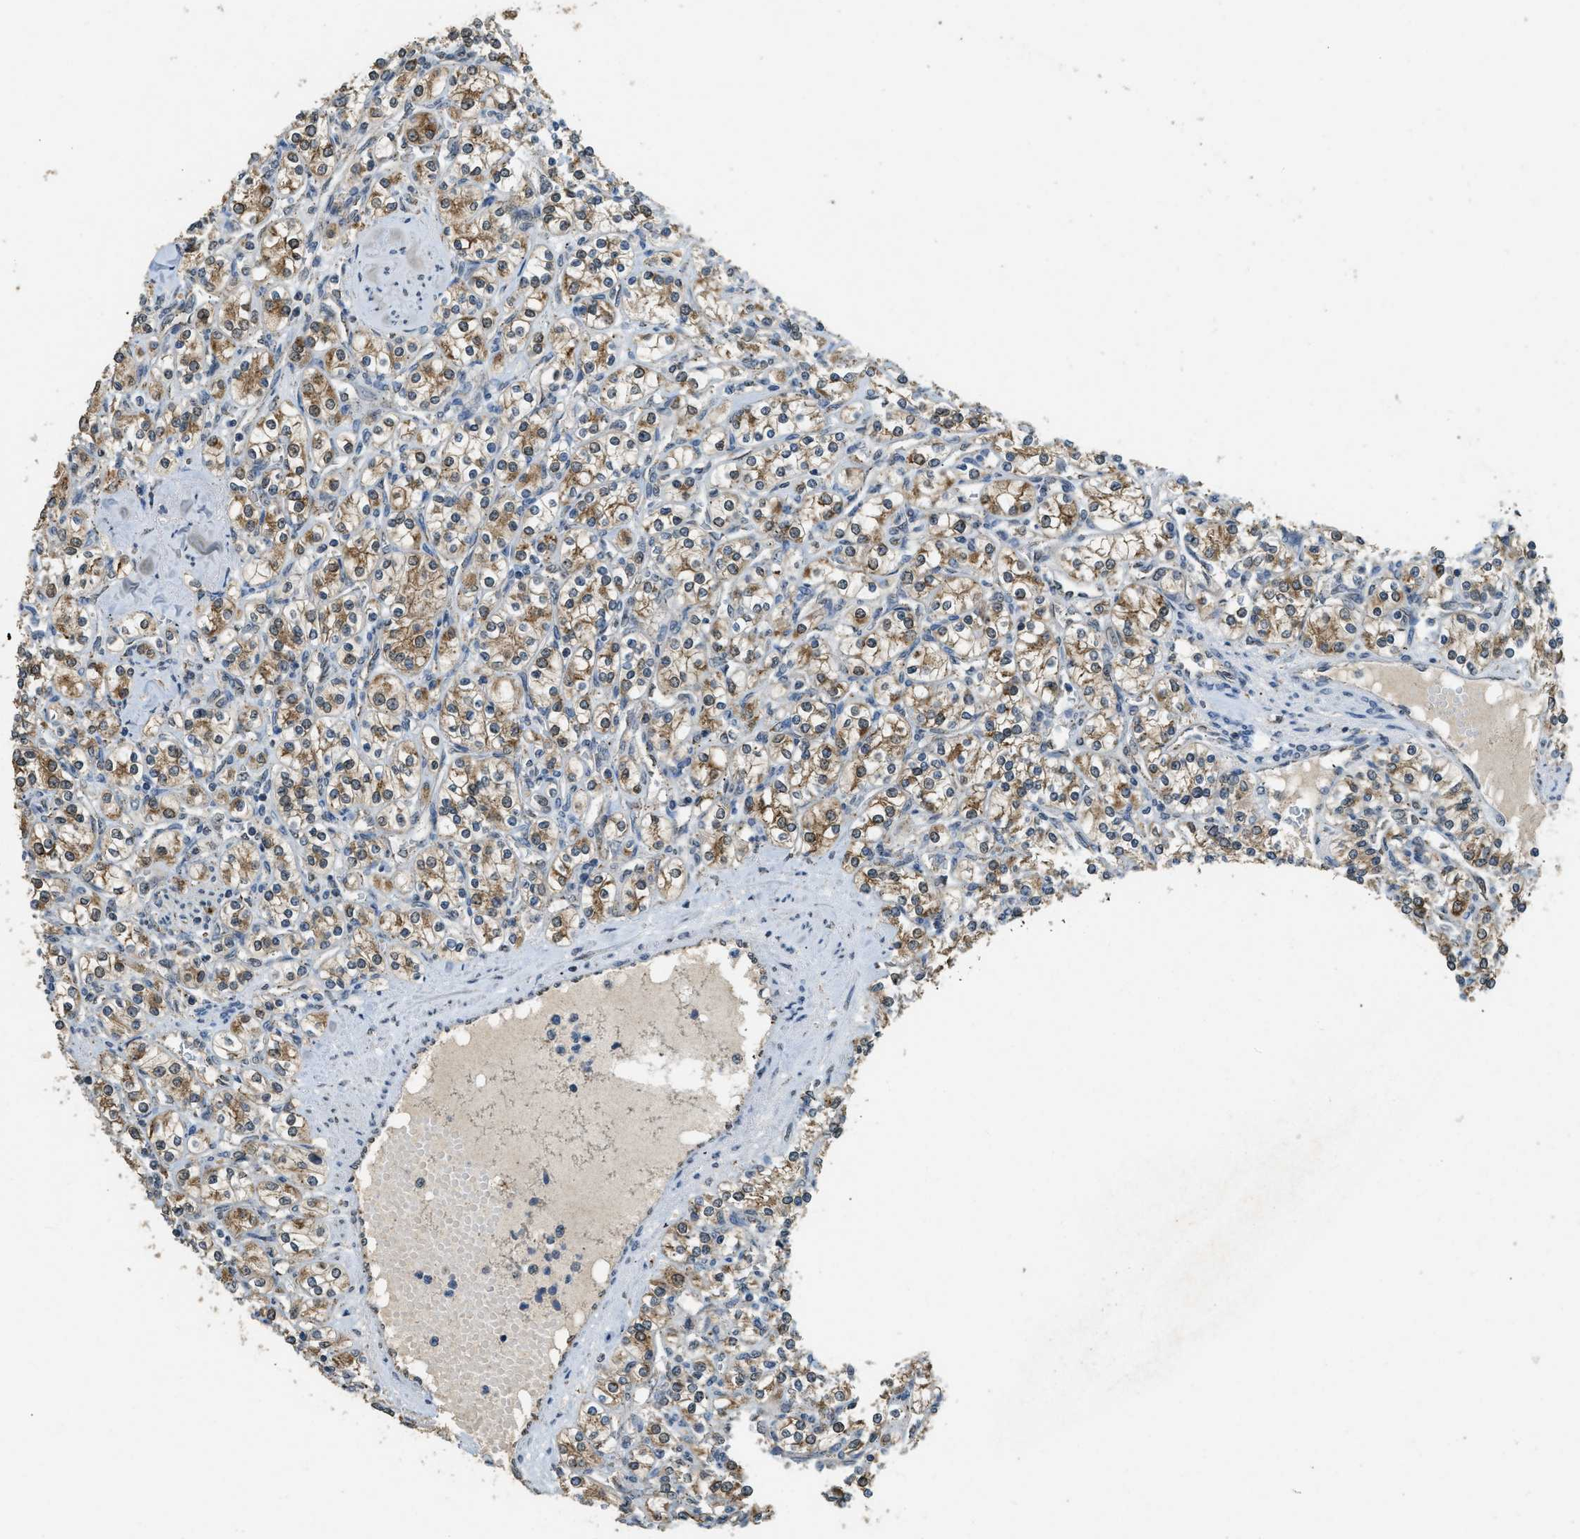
{"staining": {"intensity": "moderate", "quantity": ">75%", "location": "cytoplasmic/membranous"}, "tissue": "renal cancer", "cell_type": "Tumor cells", "image_type": "cancer", "snomed": [{"axis": "morphology", "description": "Adenocarcinoma, NOS"}, {"axis": "topography", "description": "Kidney"}], "caption": "Immunohistochemistry (IHC) (DAB (3,3'-diaminobenzidine)) staining of human renal cancer shows moderate cytoplasmic/membranous protein staining in about >75% of tumor cells.", "gene": "IPO7", "patient": {"sex": "male", "age": 77}}